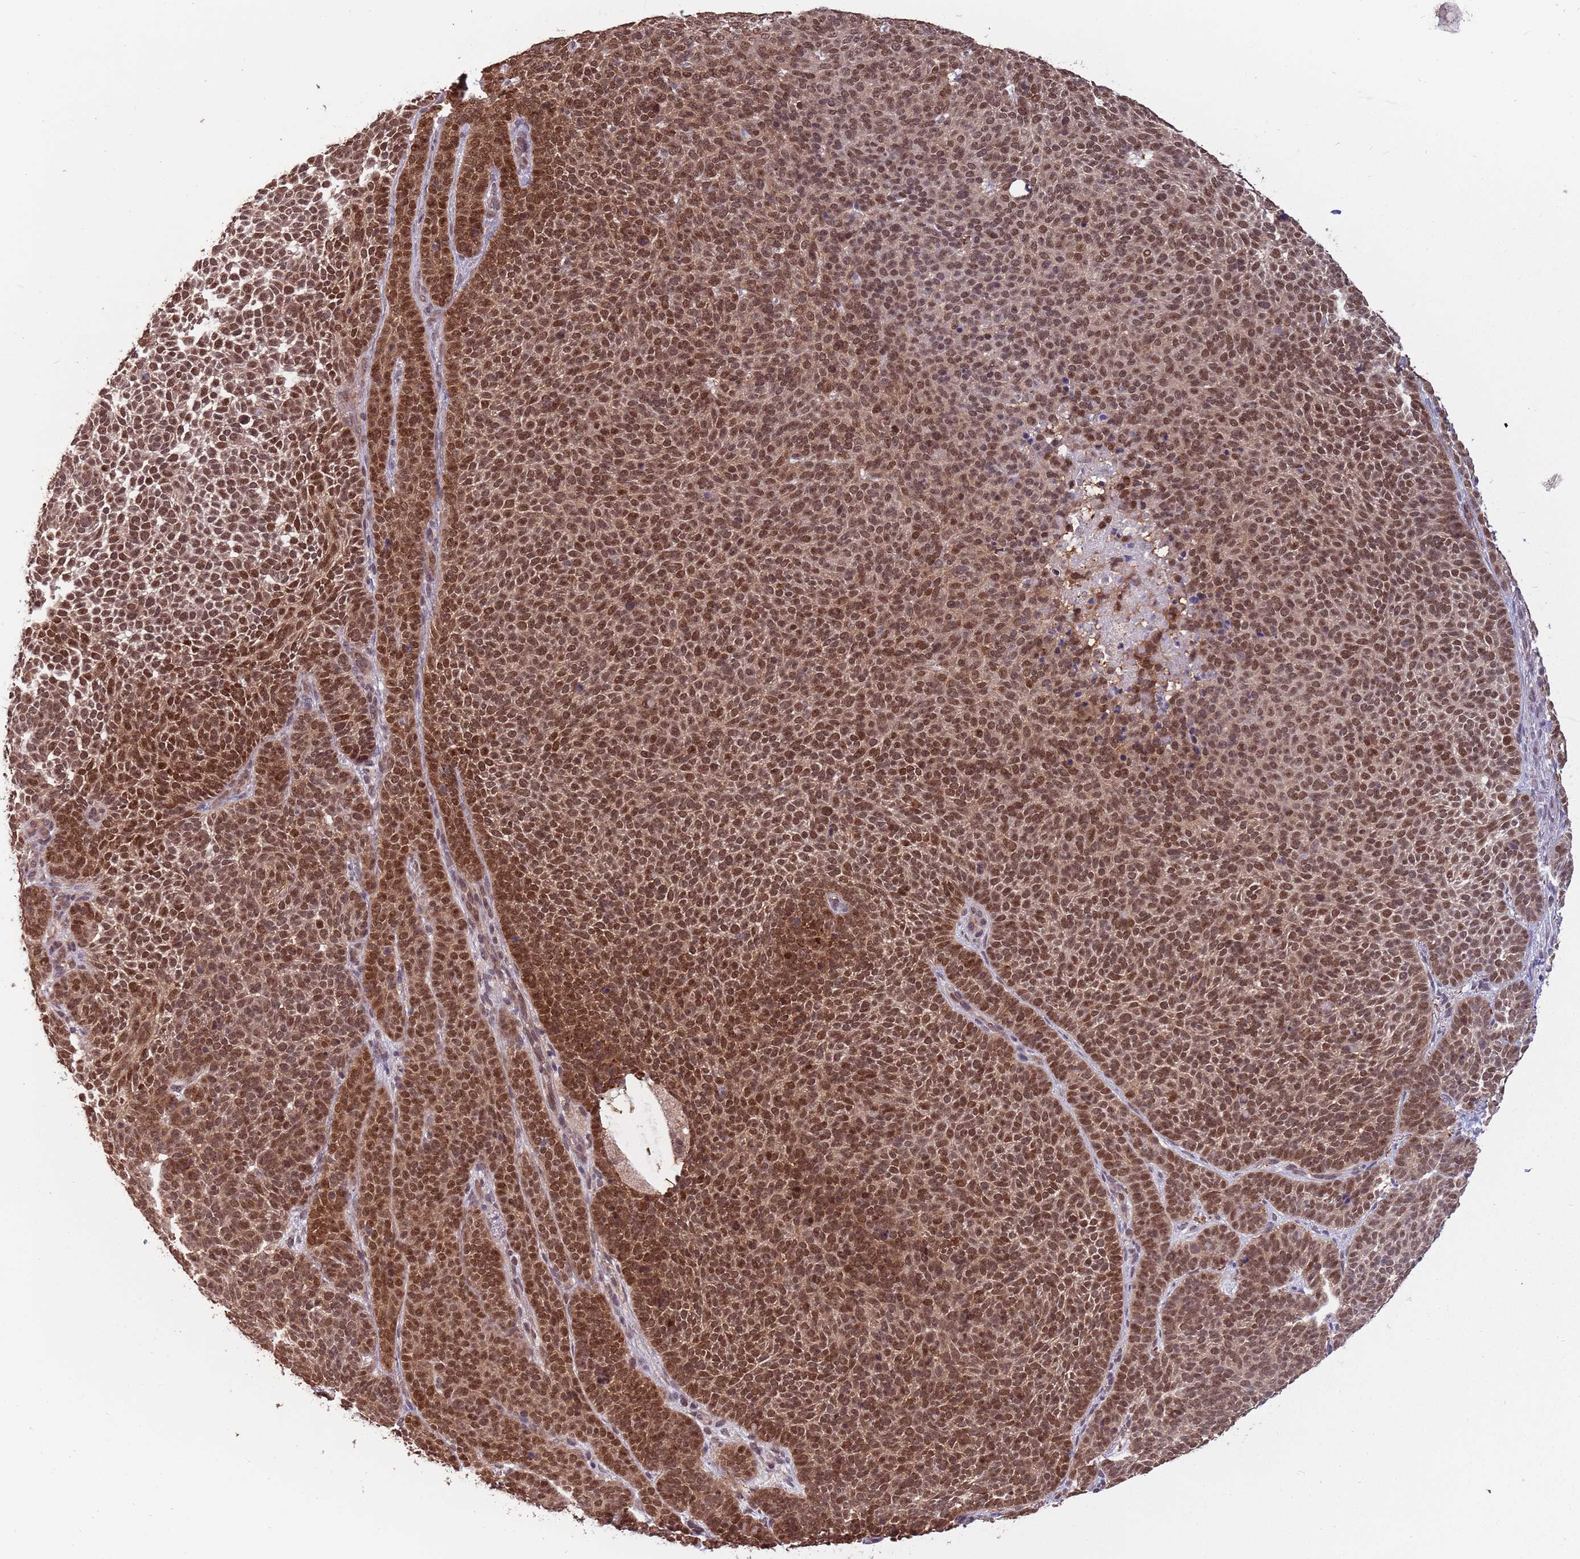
{"staining": {"intensity": "moderate", "quantity": ">75%", "location": "nuclear"}, "tissue": "skin cancer", "cell_type": "Tumor cells", "image_type": "cancer", "snomed": [{"axis": "morphology", "description": "Basal cell carcinoma"}, {"axis": "topography", "description": "Skin"}], "caption": "High-magnification brightfield microscopy of skin cancer stained with DAB (3,3'-diaminobenzidine) (brown) and counterstained with hematoxylin (blue). tumor cells exhibit moderate nuclear expression is appreciated in approximately>75% of cells.", "gene": "ZBTB5", "patient": {"sex": "female", "age": 77}}